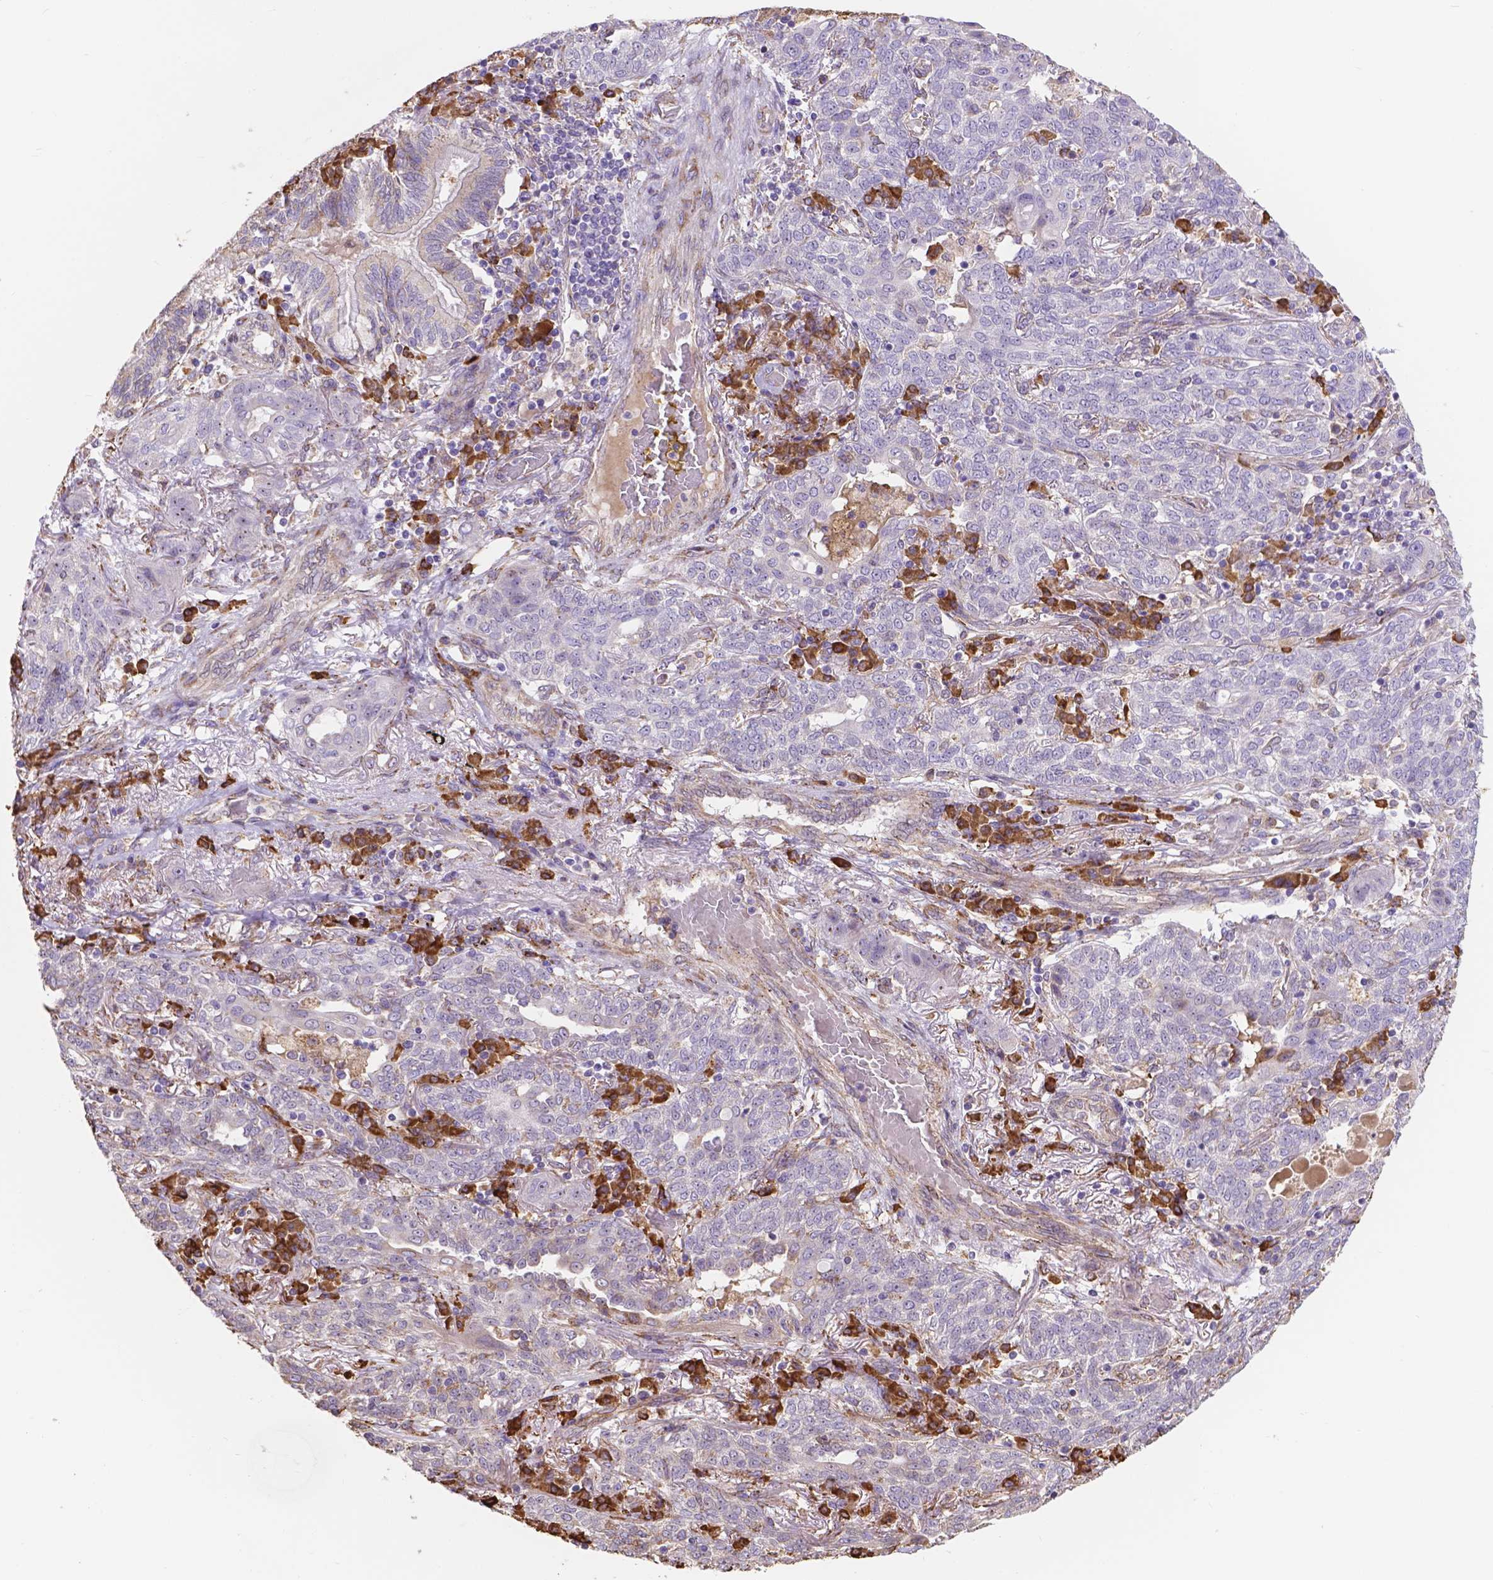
{"staining": {"intensity": "negative", "quantity": "none", "location": "none"}, "tissue": "lung cancer", "cell_type": "Tumor cells", "image_type": "cancer", "snomed": [{"axis": "morphology", "description": "Squamous cell carcinoma, NOS"}, {"axis": "topography", "description": "Lung"}], "caption": "Immunohistochemical staining of lung cancer (squamous cell carcinoma) reveals no significant expression in tumor cells.", "gene": "IPO11", "patient": {"sex": "female", "age": 70}}